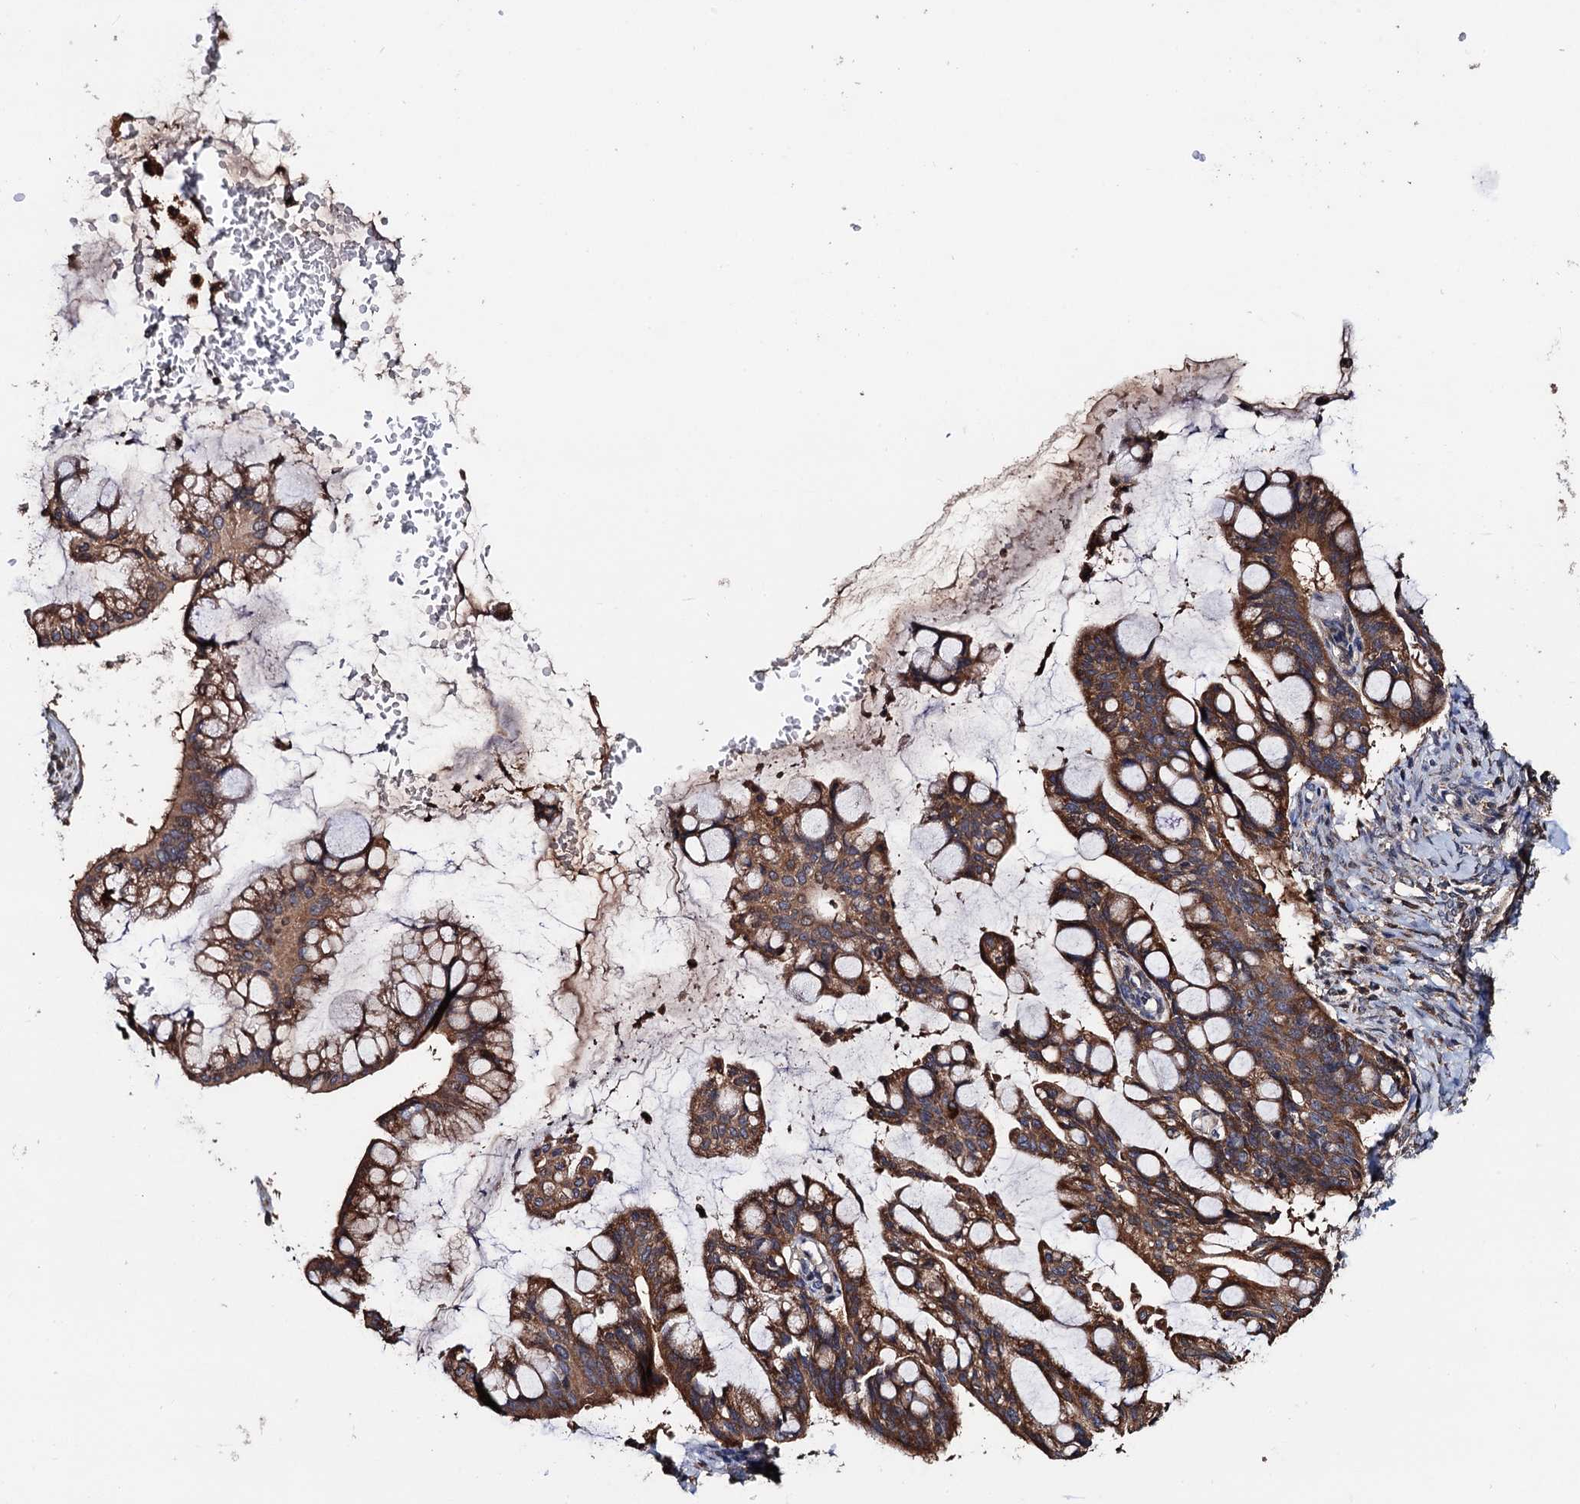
{"staining": {"intensity": "moderate", "quantity": ">75%", "location": "cytoplasmic/membranous"}, "tissue": "ovarian cancer", "cell_type": "Tumor cells", "image_type": "cancer", "snomed": [{"axis": "morphology", "description": "Cystadenocarcinoma, mucinous, NOS"}, {"axis": "topography", "description": "Ovary"}], "caption": "Moderate cytoplasmic/membranous expression for a protein is appreciated in about >75% of tumor cells of ovarian cancer using immunohistochemistry (IHC).", "gene": "RGS11", "patient": {"sex": "female", "age": 73}}